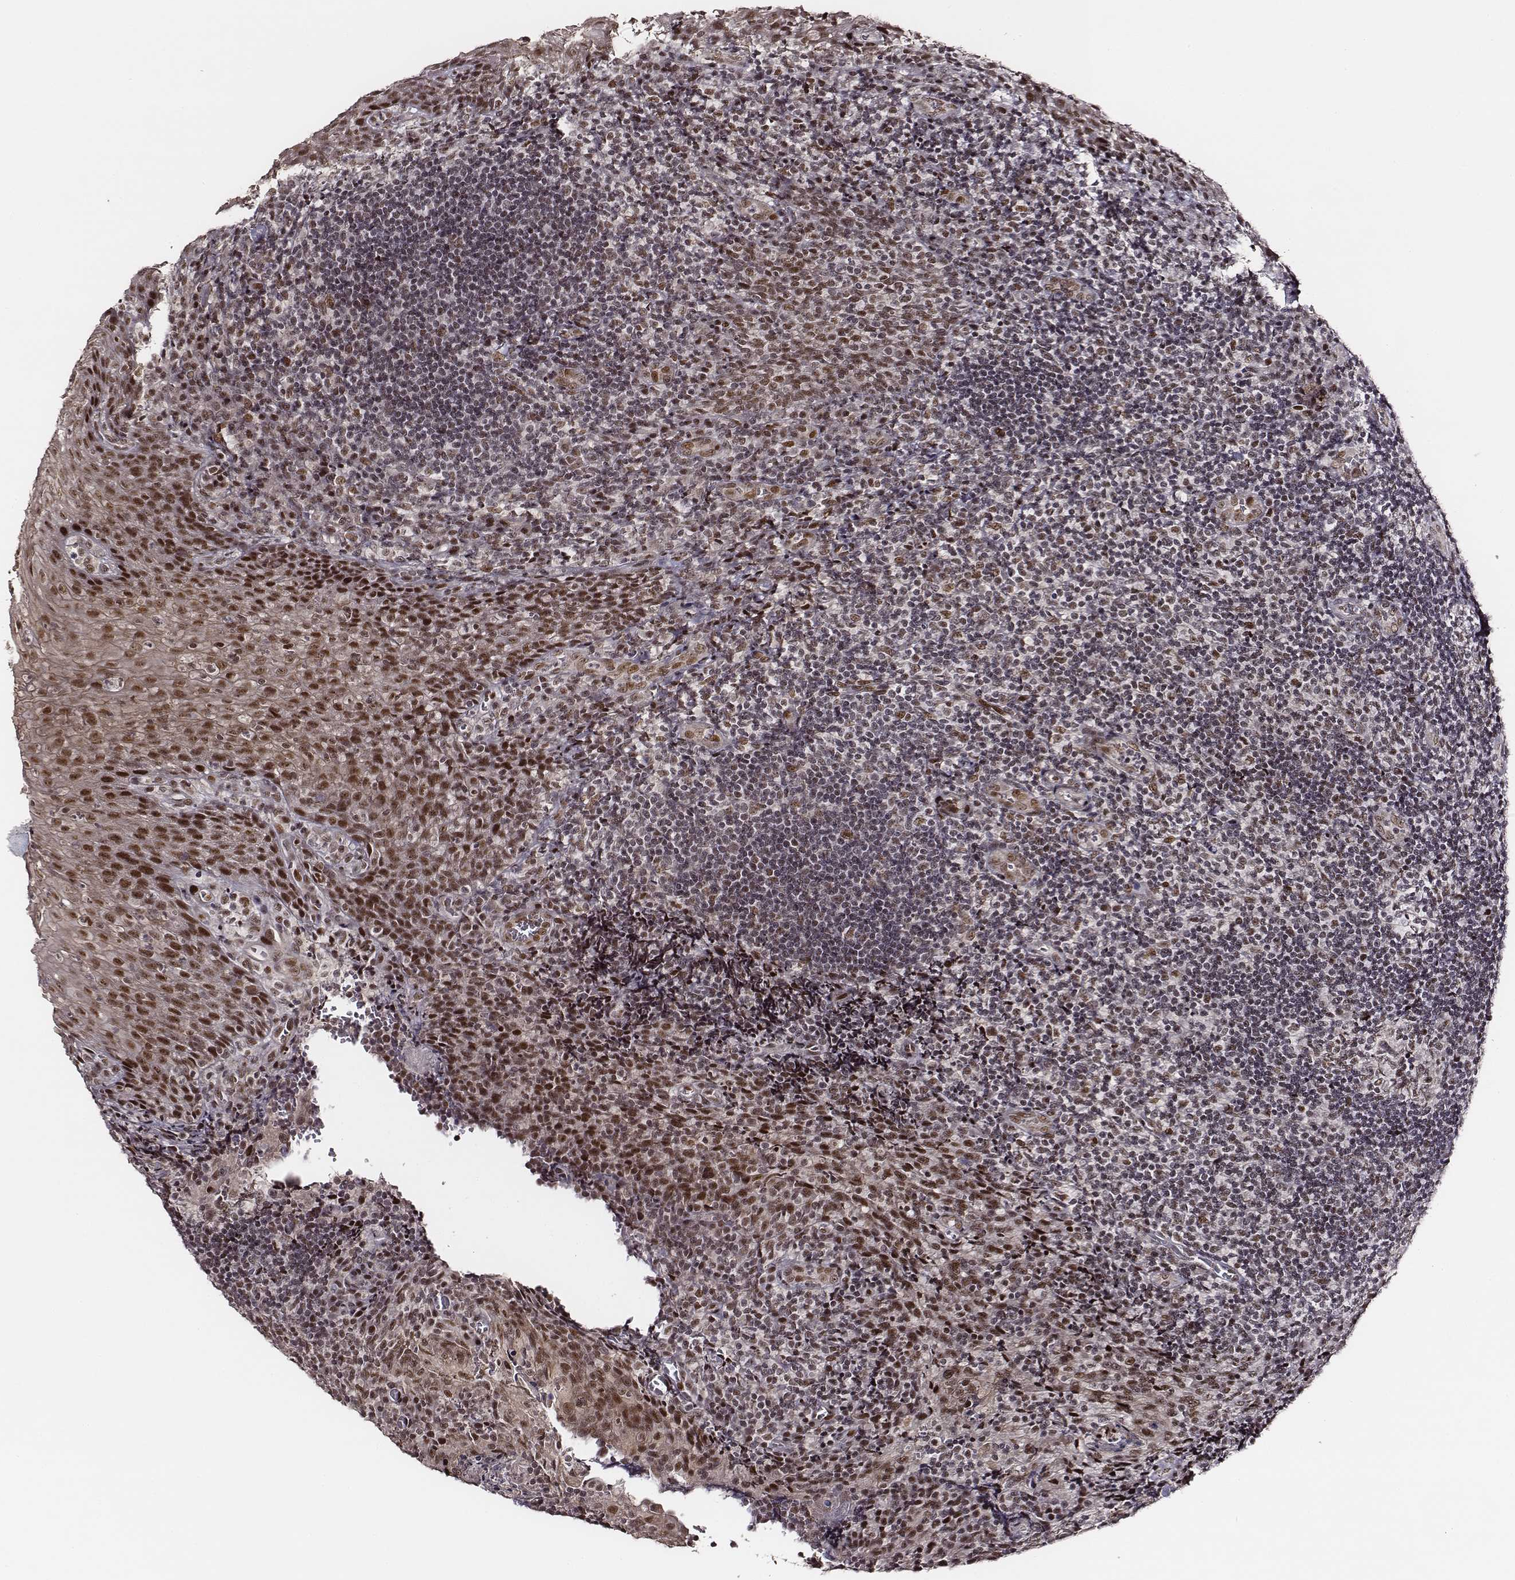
{"staining": {"intensity": "moderate", "quantity": ">75%", "location": "nuclear"}, "tissue": "tonsil", "cell_type": "Germinal center cells", "image_type": "normal", "snomed": [{"axis": "morphology", "description": "Normal tissue, NOS"}, {"axis": "topography", "description": "Tonsil"}], "caption": "Protein analysis of benign tonsil reveals moderate nuclear expression in approximately >75% of germinal center cells. The staining was performed using DAB (3,3'-diaminobenzidine) to visualize the protein expression in brown, while the nuclei were stained in blue with hematoxylin (Magnification: 20x).", "gene": "PPARA", "patient": {"sex": "male", "age": 17}}